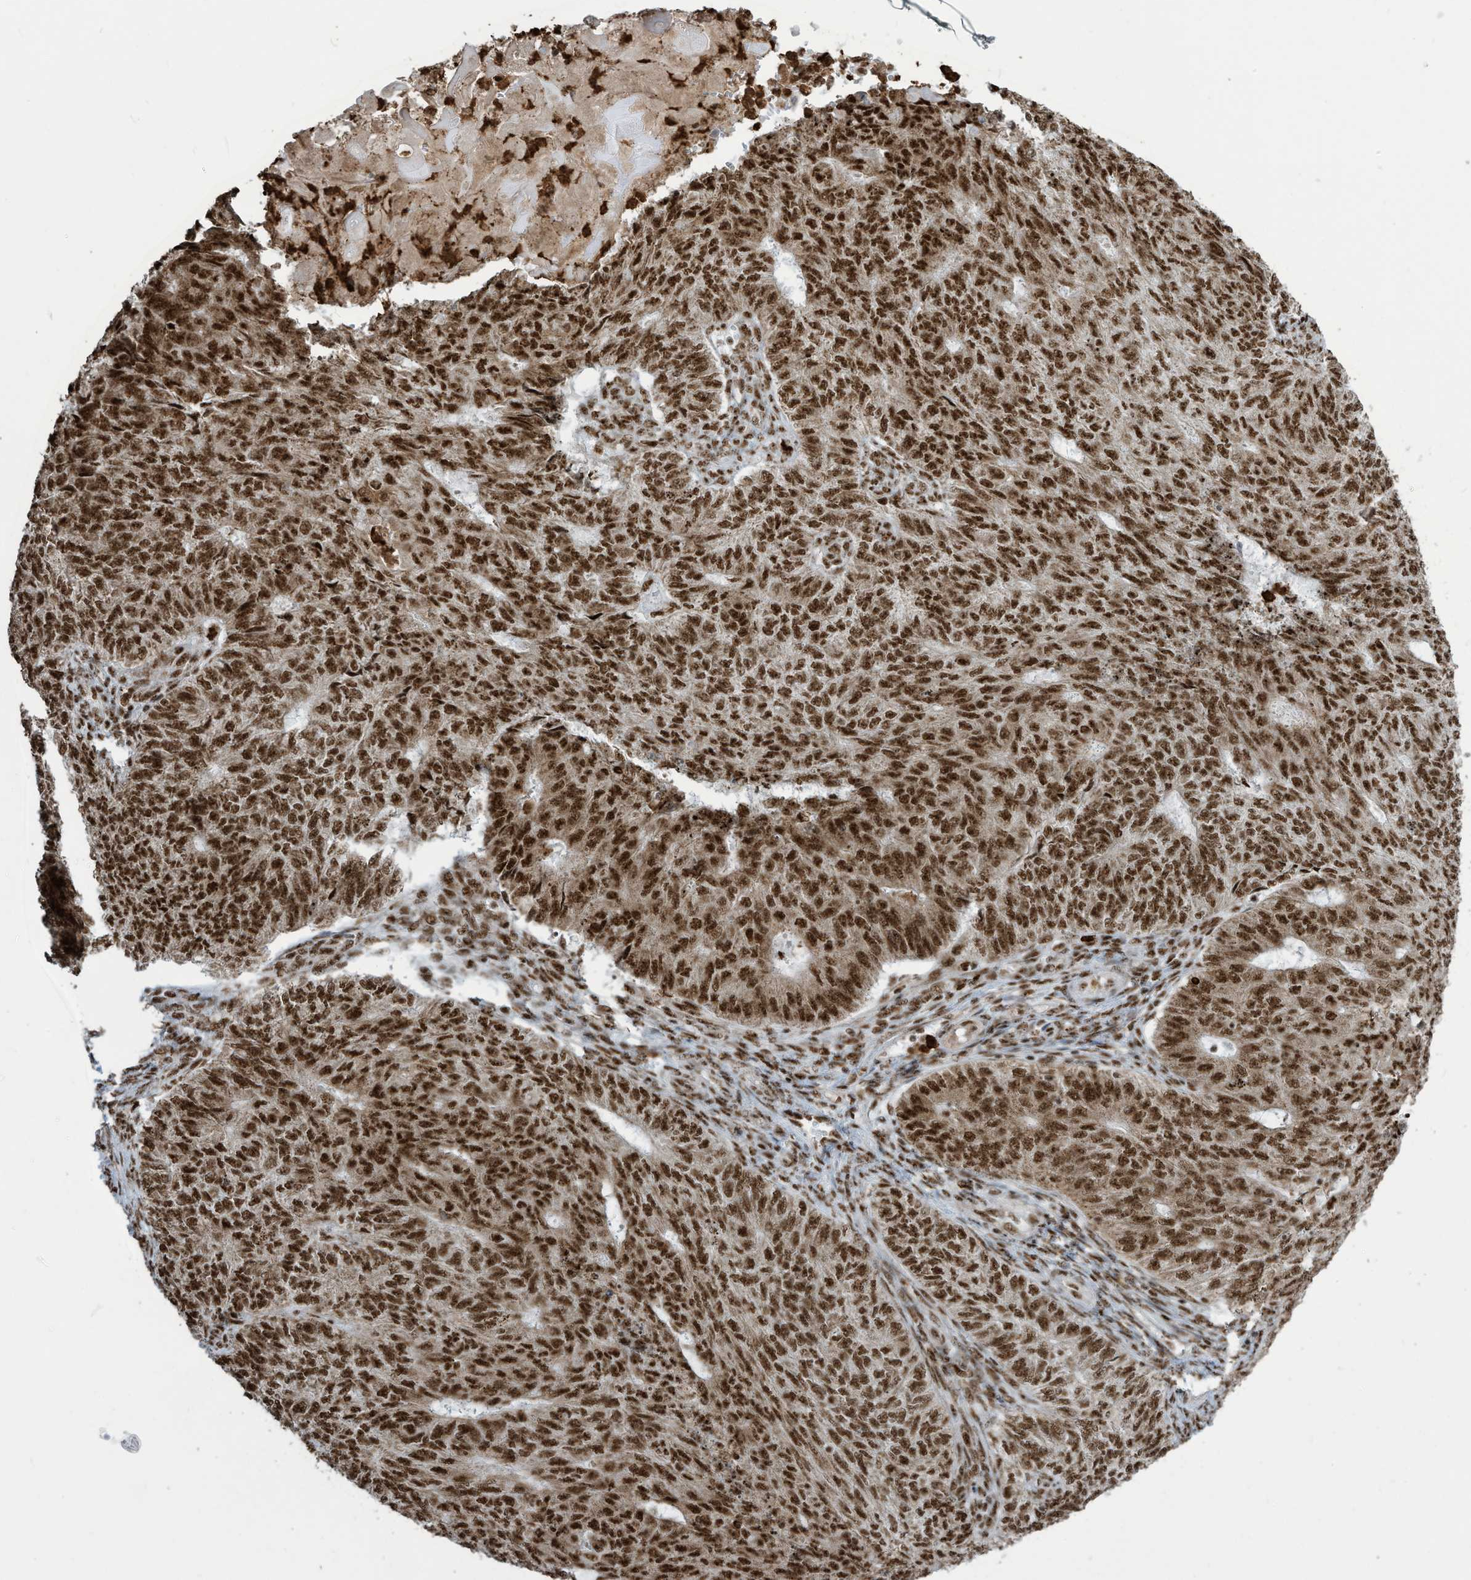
{"staining": {"intensity": "strong", "quantity": ">75%", "location": "nuclear"}, "tissue": "endometrial cancer", "cell_type": "Tumor cells", "image_type": "cancer", "snomed": [{"axis": "morphology", "description": "Adenocarcinoma, NOS"}, {"axis": "topography", "description": "Endometrium"}], "caption": "A high amount of strong nuclear expression is identified in approximately >75% of tumor cells in endometrial cancer (adenocarcinoma) tissue.", "gene": "LBH", "patient": {"sex": "female", "age": 32}}